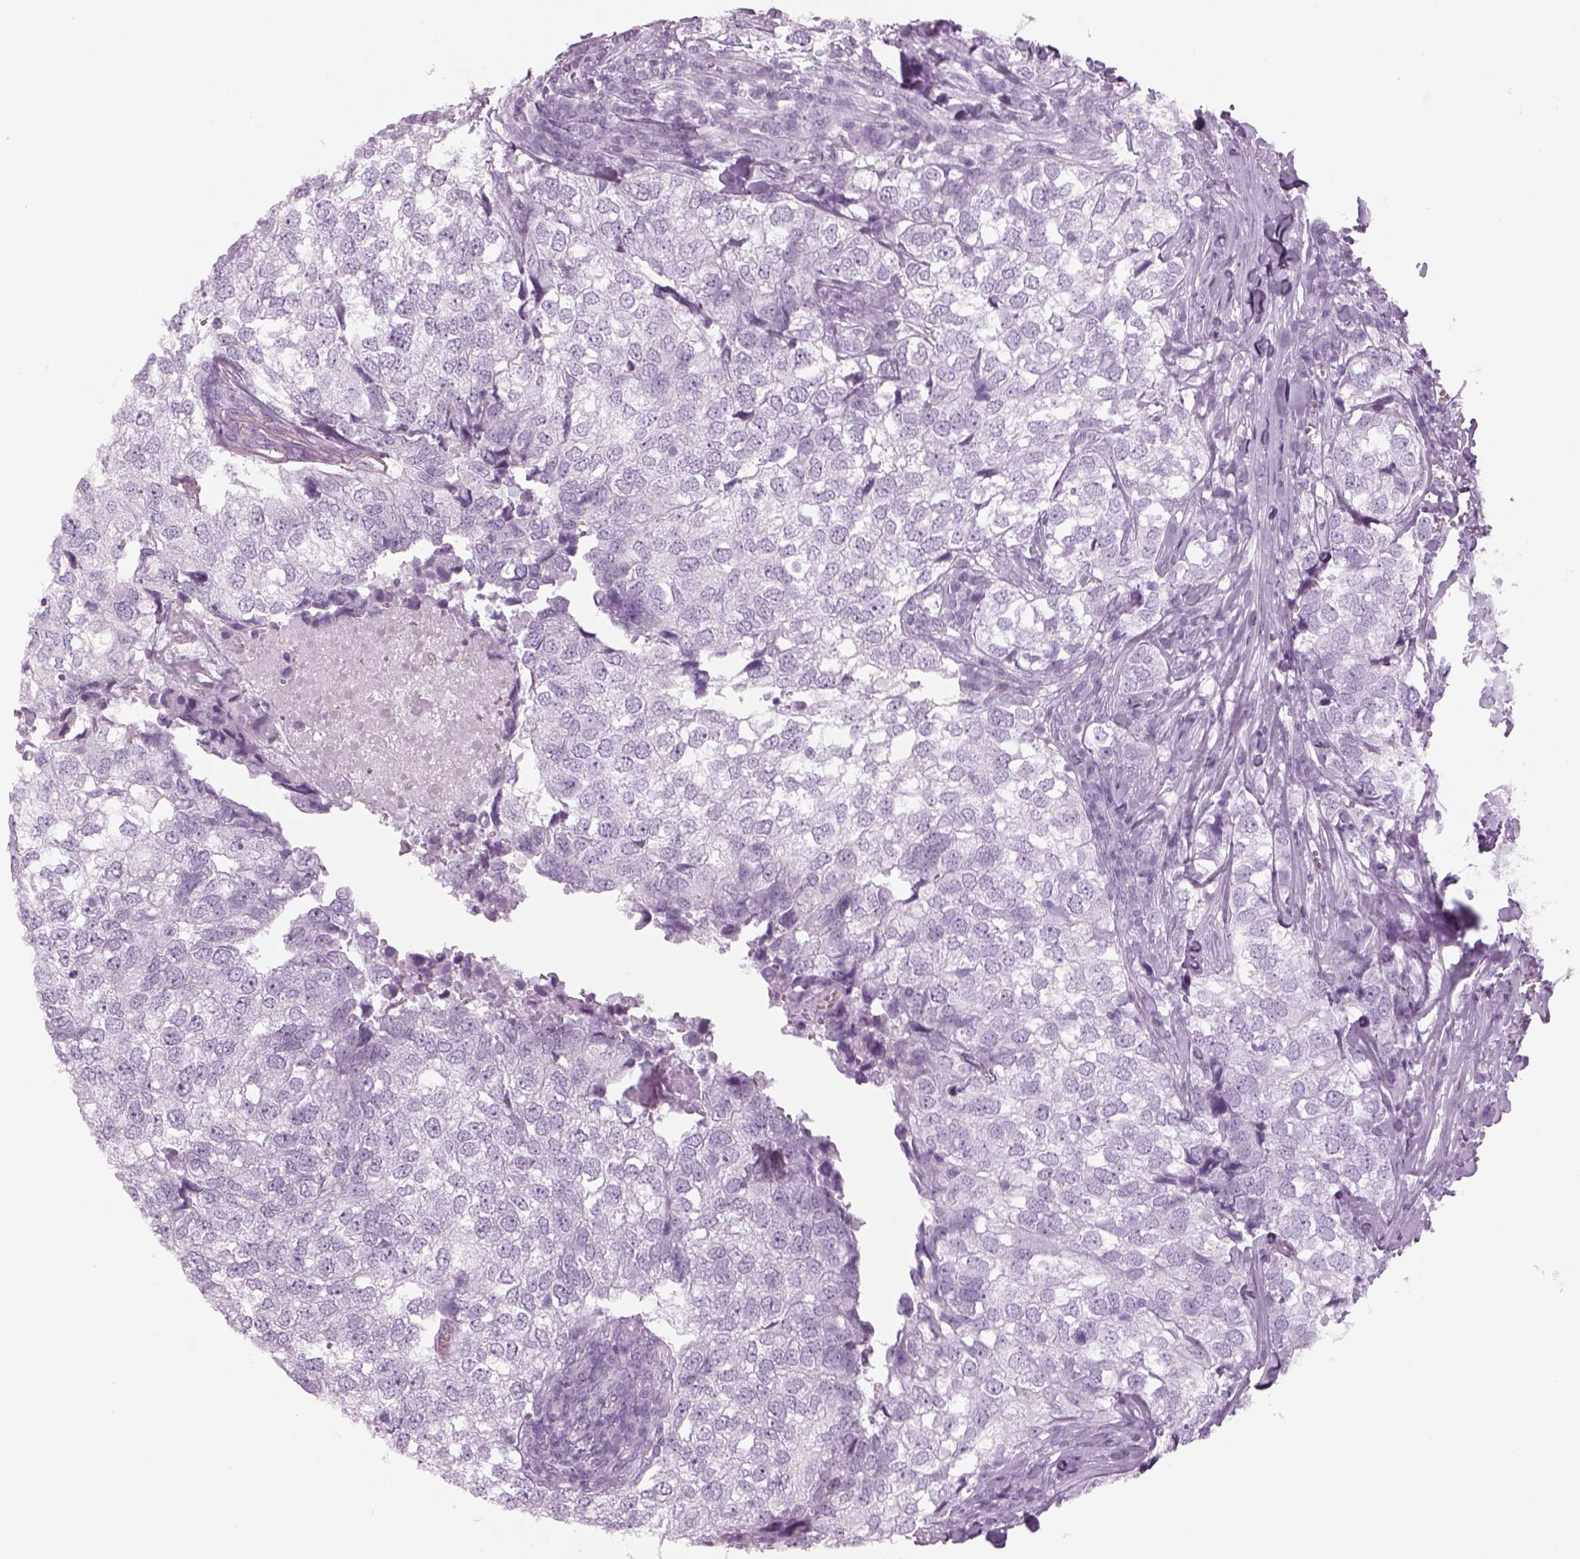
{"staining": {"intensity": "negative", "quantity": "none", "location": "none"}, "tissue": "breast cancer", "cell_type": "Tumor cells", "image_type": "cancer", "snomed": [{"axis": "morphology", "description": "Duct carcinoma"}, {"axis": "topography", "description": "Breast"}], "caption": "A histopathology image of human breast cancer (infiltrating ductal carcinoma) is negative for staining in tumor cells. (Immunohistochemistry, brightfield microscopy, high magnification).", "gene": "PABPC1L2B", "patient": {"sex": "female", "age": 30}}